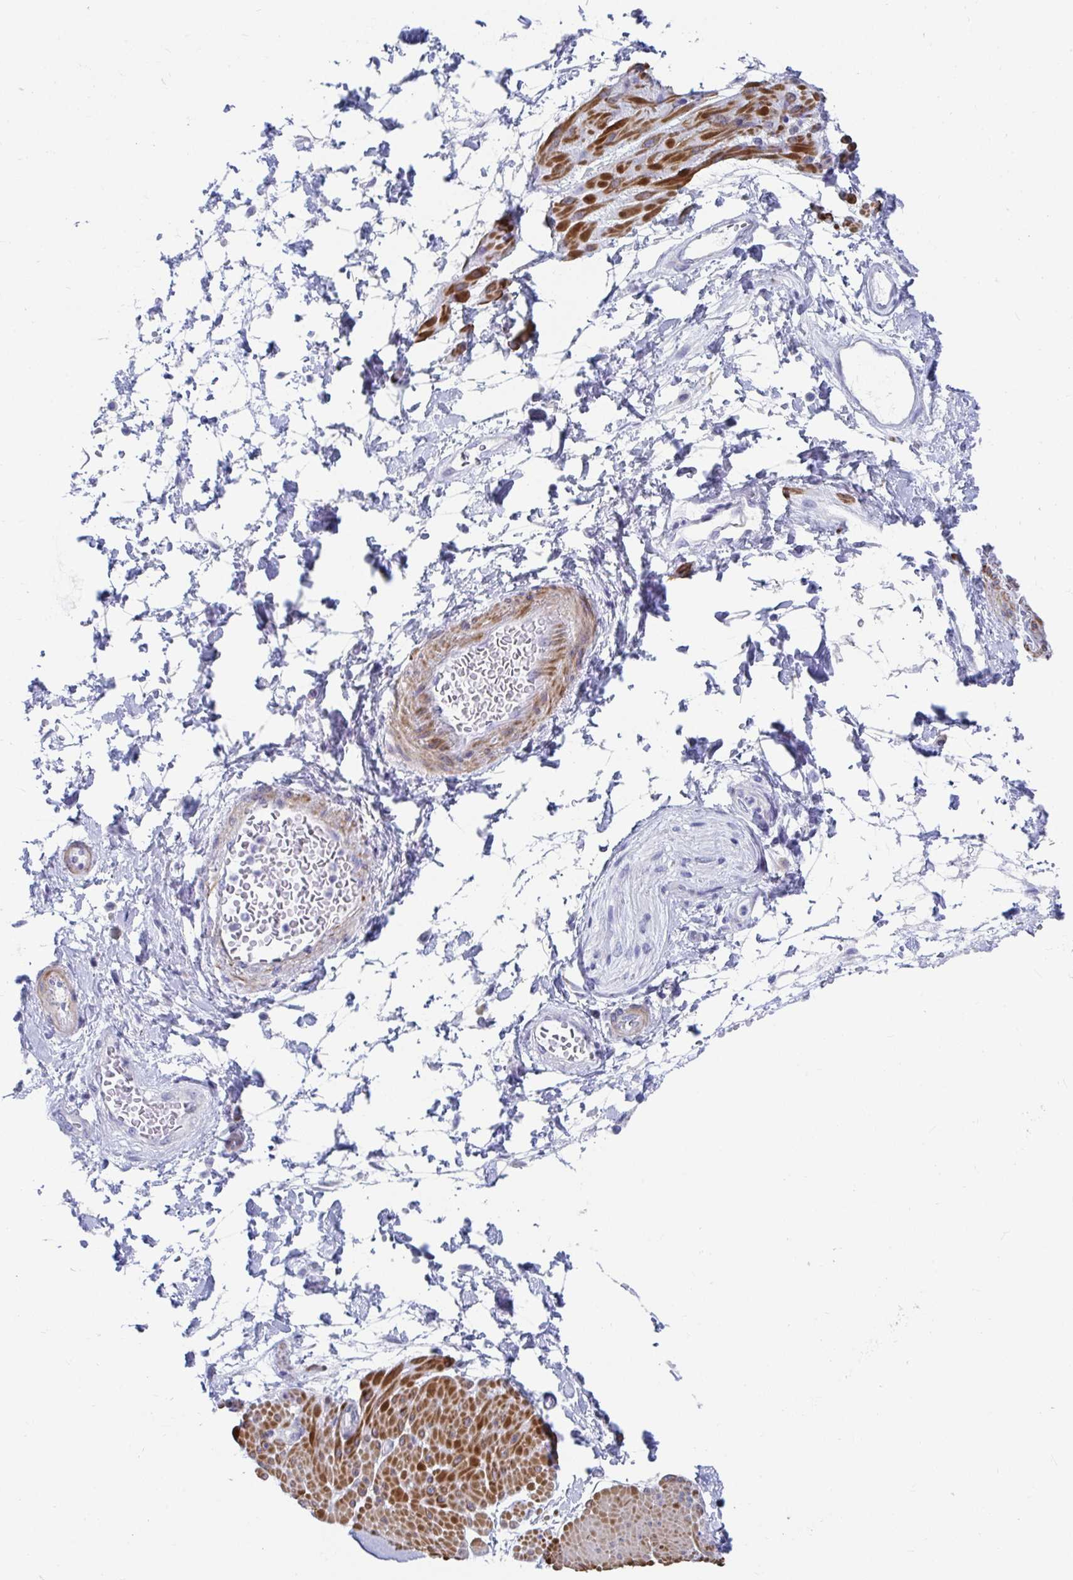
{"staining": {"intensity": "negative", "quantity": "none", "location": "none"}, "tissue": "adipose tissue", "cell_type": "Adipocytes", "image_type": "normal", "snomed": [{"axis": "morphology", "description": "Normal tissue, NOS"}, {"axis": "topography", "description": "Urinary bladder"}, {"axis": "topography", "description": "Peripheral nerve tissue"}], "caption": "This is an immunohistochemistry (IHC) micrograph of benign adipose tissue. There is no expression in adipocytes.", "gene": "ZFP82", "patient": {"sex": "female", "age": 60}}